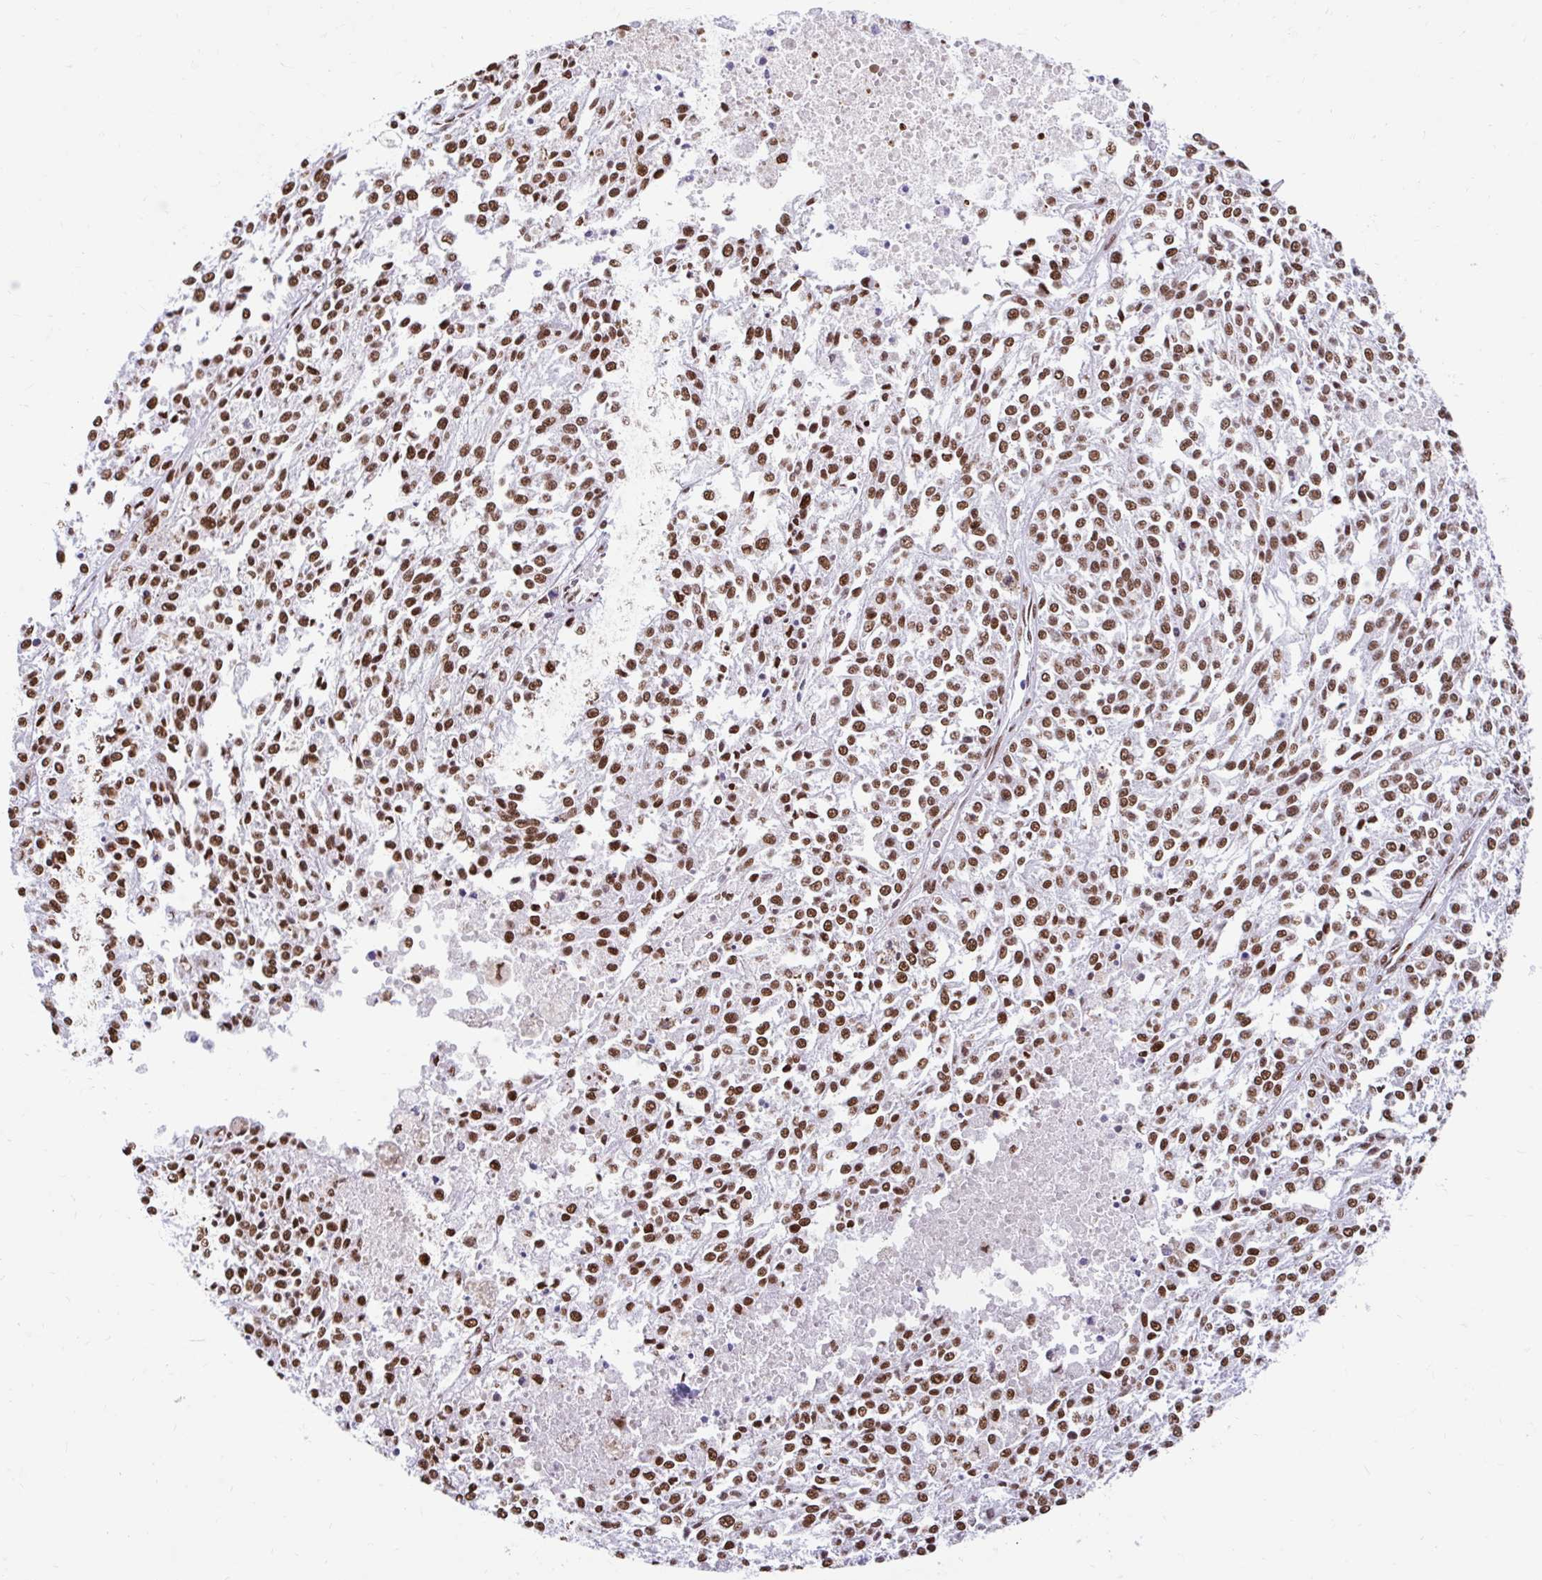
{"staining": {"intensity": "strong", "quantity": ">75%", "location": "nuclear"}, "tissue": "melanoma", "cell_type": "Tumor cells", "image_type": "cancer", "snomed": [{"axis": "morphology", "description": "Malignant melanoma, NOS"}, {"axis": "topography", "description": "Skin"}], "caption": "Immunohistochemistry of human melanoma displays high levels of strong nuclear expression in approximately >75% of tumor cells. Using DAB (brown) and hematoxylin (blue) stains, captured at high magnification using brightfield microscopy.", "gene": "KHDRBS1", "patient": {"sex": "female", "age": 64}}